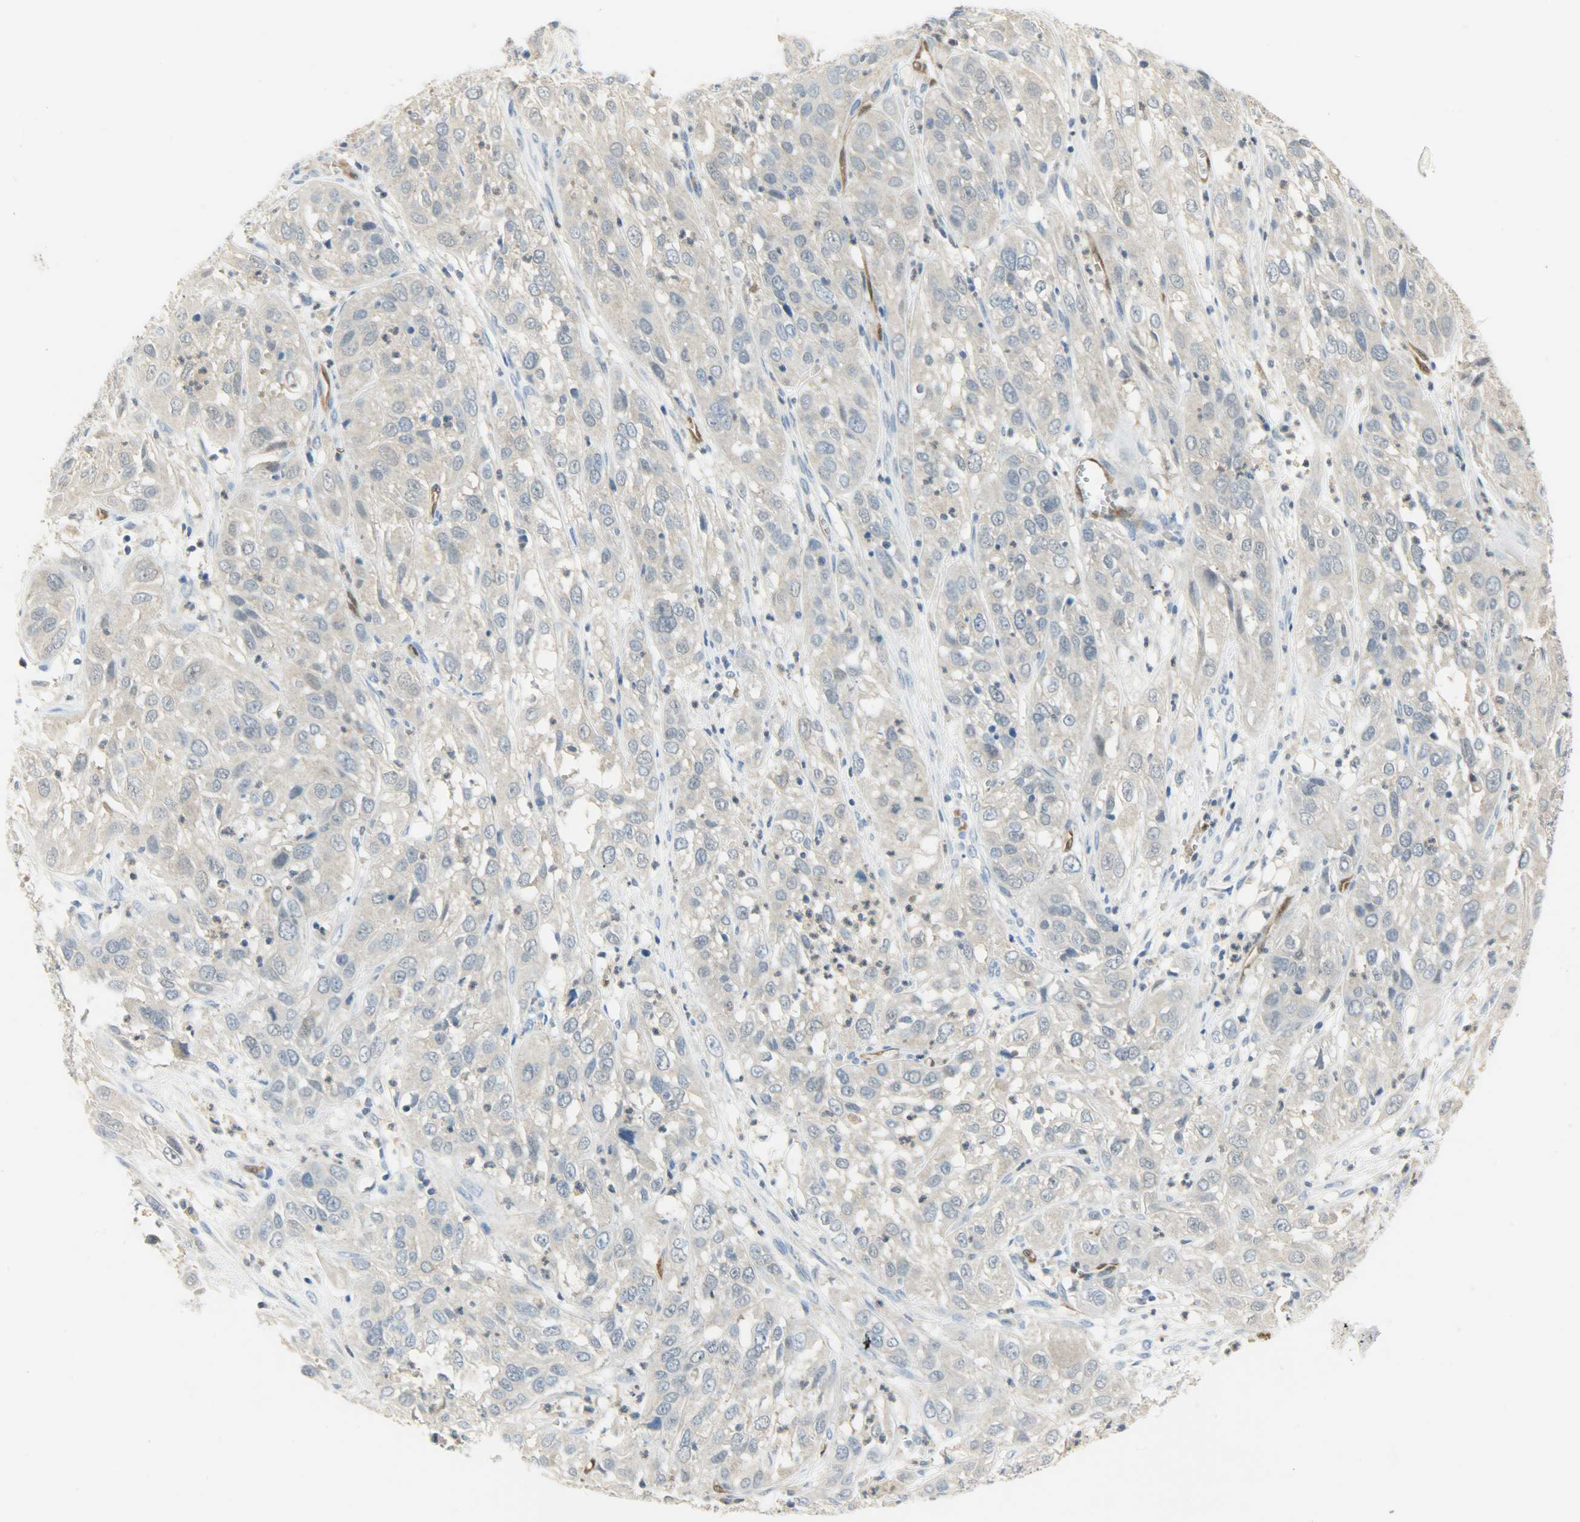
{"staining": {"intensity": "negative", "quantity": "none", "location": "none"}, "tissue": "cervical cancer", "cell_type": "Tumor cells", "image_type": "cancer", "snomed": [{"axis": "morphology", "description": "Squamous cell carcinoma, NOS"}, {"axis": "topography", "description": "Cervix"}], "caption": "The image shows no significant positivity in tumor cells of cervical squamous cell carcinoma.", "gene": "FKBP1A", "patient": {"sex": "female", "age": 32}}